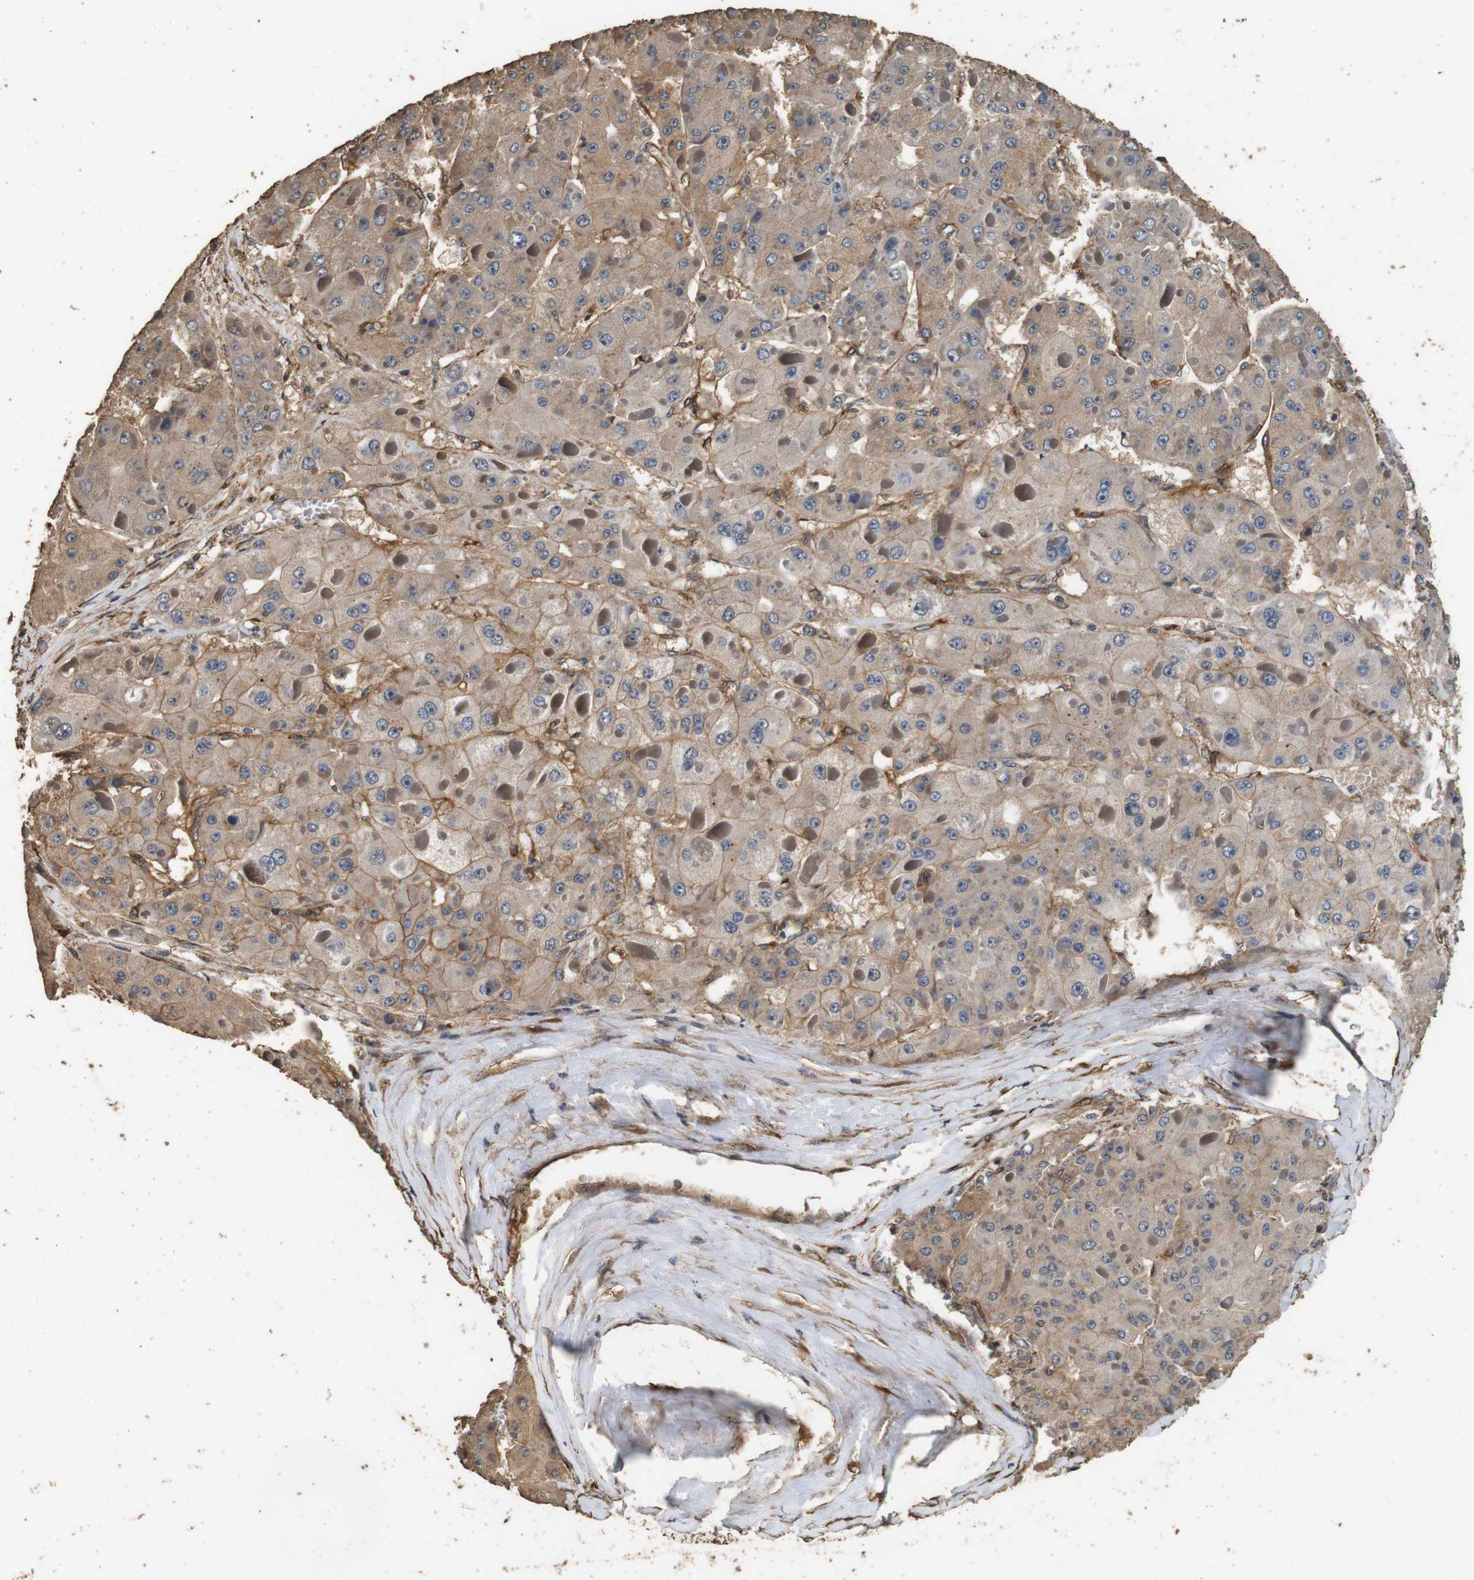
{"staining": {"intensity": "weak", "quantity": ">75%", "location": "cytoplasmic/membranous"}, "tissue": "liver cancer", "cell_type": "Tumor cells", "image_type": "cancer", "snomed": [{"axis": "morphology", "description": "Carcinoma, Hepatocellular, NOS"}, {"axis": "topography", "description": "Liver"}], "caption": "Immunohistochemistry image of neoplastic tissue: liver cancer stained using immunohistochemistry (IHC) shows low levels of weak protein expression localized specifically in the cytoplasmic/membranous of tumor cells, appearing as a cytoplasmic/membranous brown color.", "gene": "CNPY4", "patient": {"sex": "female", "age": 73}}